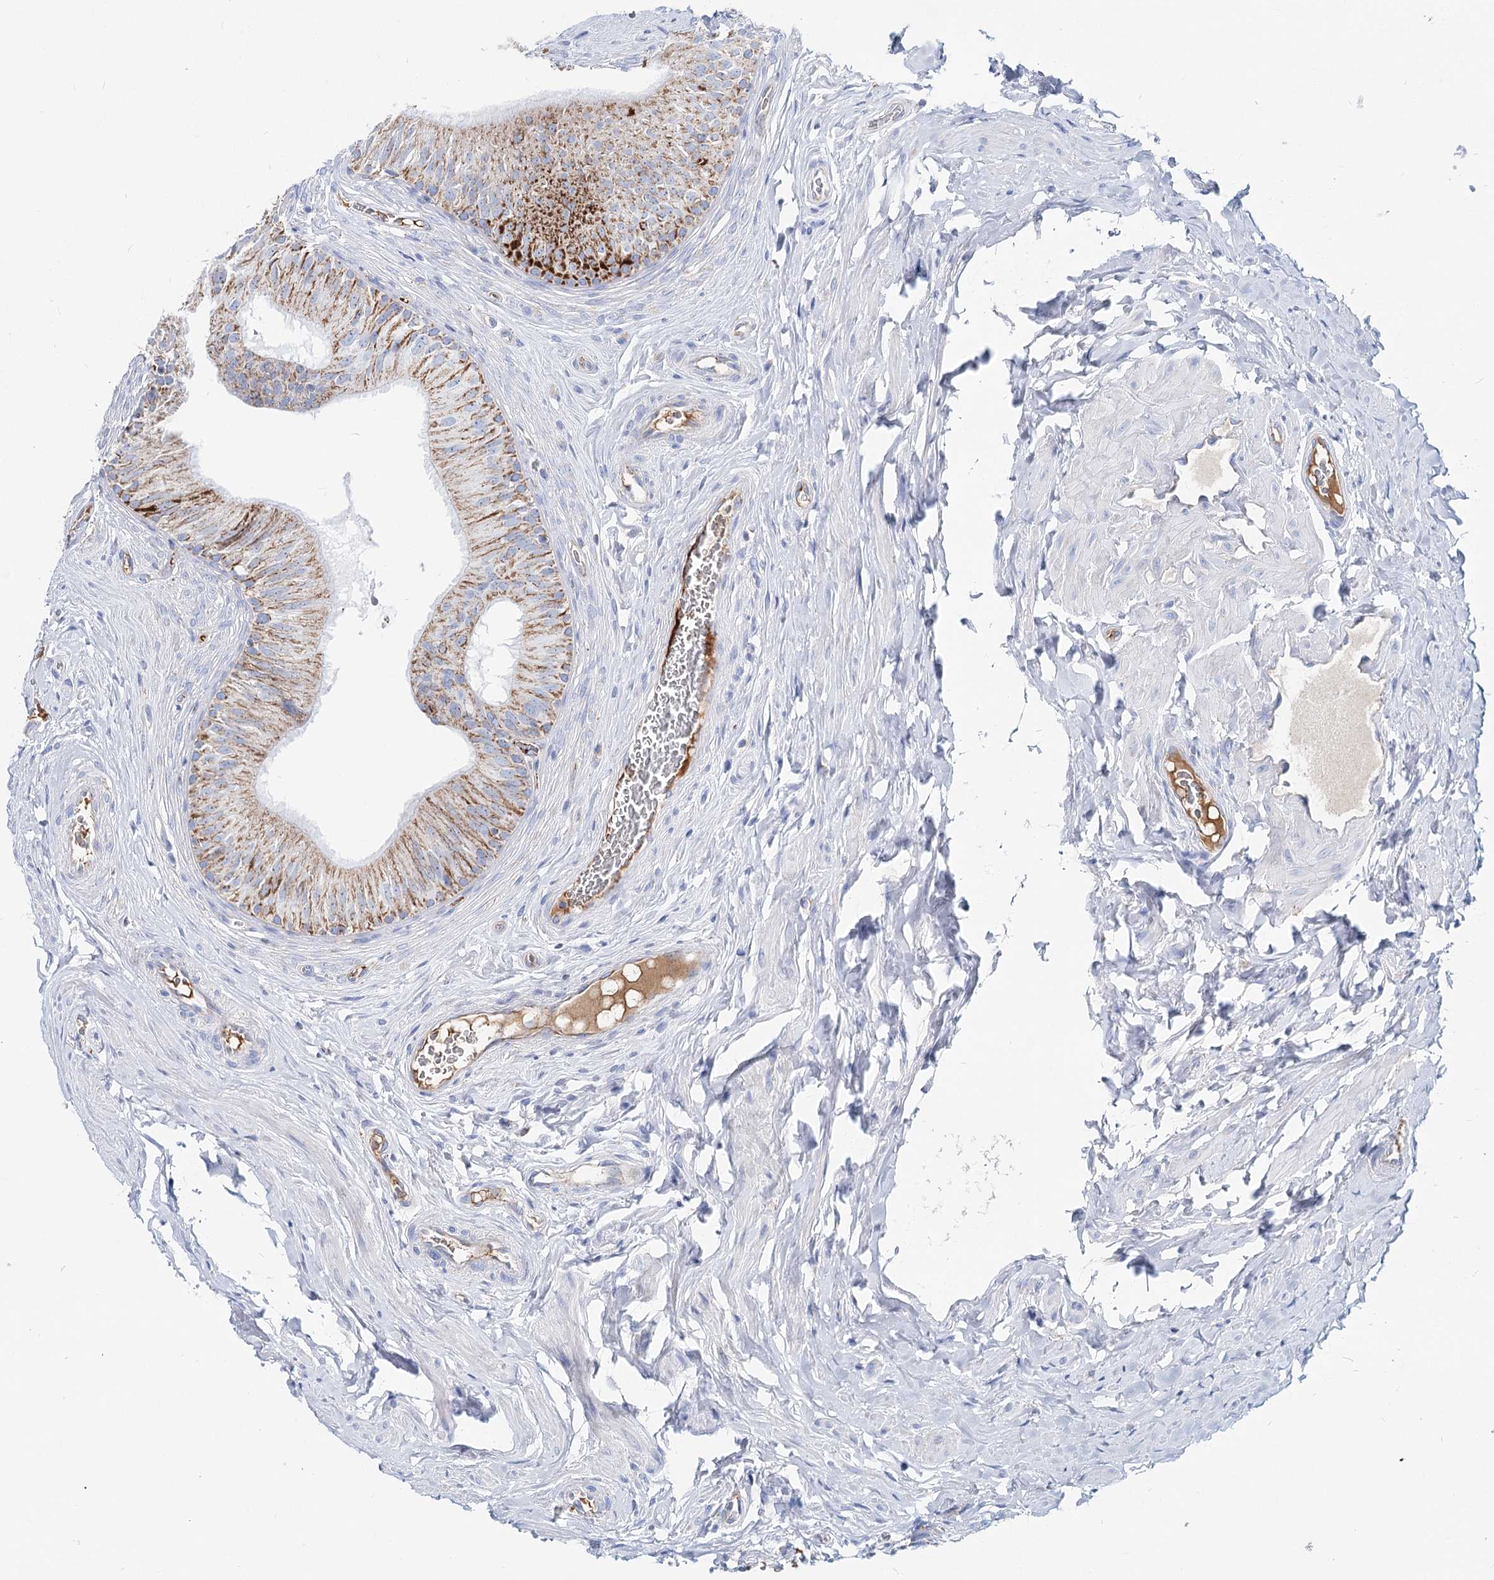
{"staining": {"intensity": "strong", "quantity": "<25%", "location": "cytoplasmic/membranous"}, "tissue": "epididymis", "cell_type": "Glandular cells", "image_type": "normal", "snomed": [{"axis": "morphology", "description": "Normal tissue, NOS"}, {"axis": "topography", "description": "Epididymis"}], "caption": "Unremarkable epididymis shows strong cytoplasmic/membranous staining in approximately <25% of glandular cells (DAB = brown stain, brightfield microscopy at high magnification)..", "gene": "MCCC2", "patient": {"sex": "male", "age": 46}}